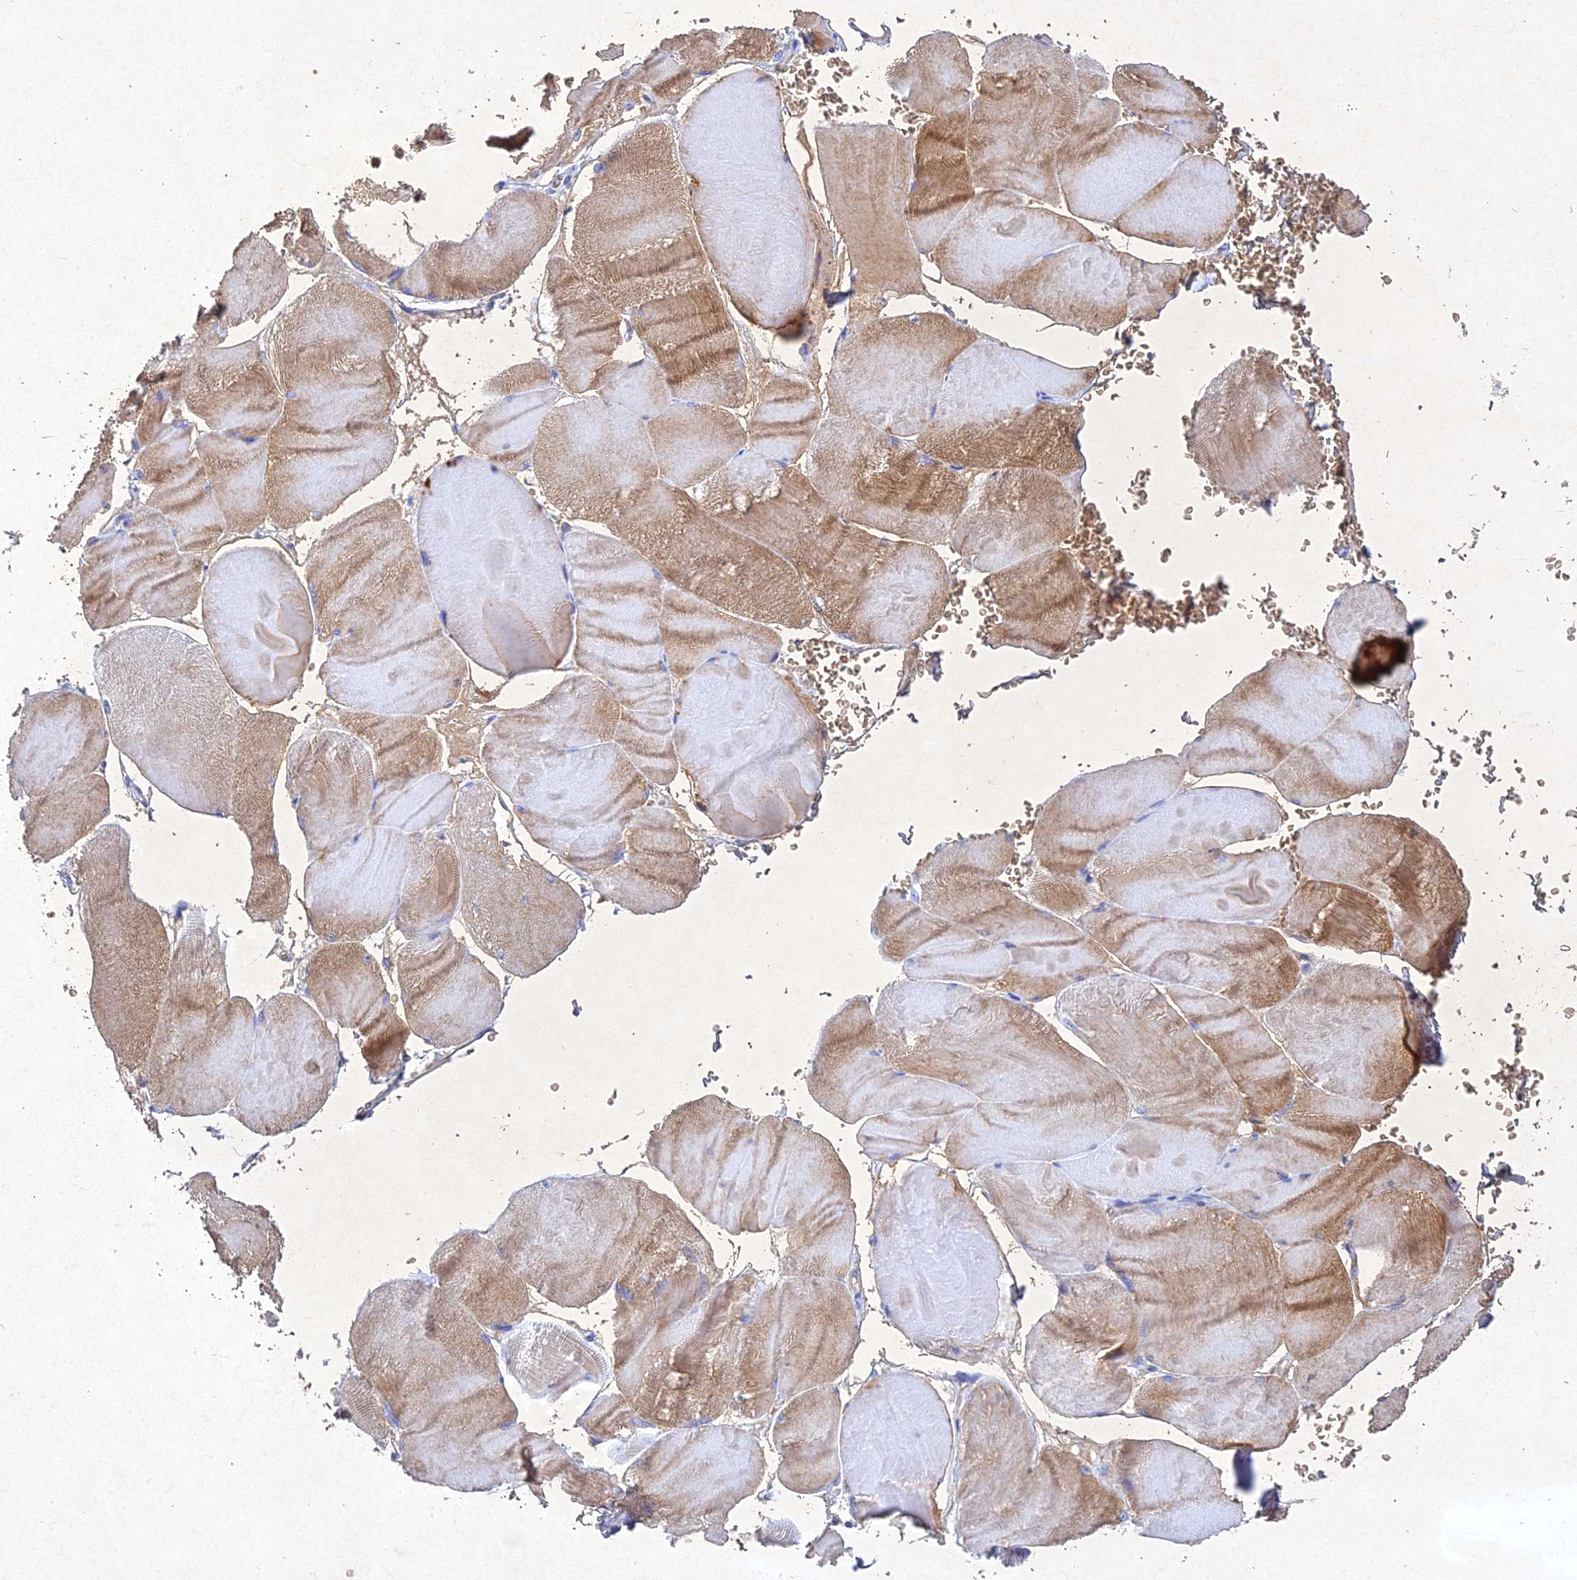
{"staining": {"intensity": "moderate", "quantity": "25%-75%", "location": "cytoplasmic/membranous"}, "tissue": "skeletal muscle", "cell_type": "Myocytes", "image_type": "normal", "snomed": [{"axis": "morphology", "description": "Normal tissue, NOS"}, {"axis": "morphology", "description": "Basal cell carcinoma"}, {"axis": "topography", "description": "Skeletal muscle"}], "caption": "Protein staining of unremarkable skeletal muscle reveals moderate cytoplasmic/membranous expression in about 25%-75% of myocytes.", "gene": "NDUFV1", "patient": {"sex": "female", "age": 64}}